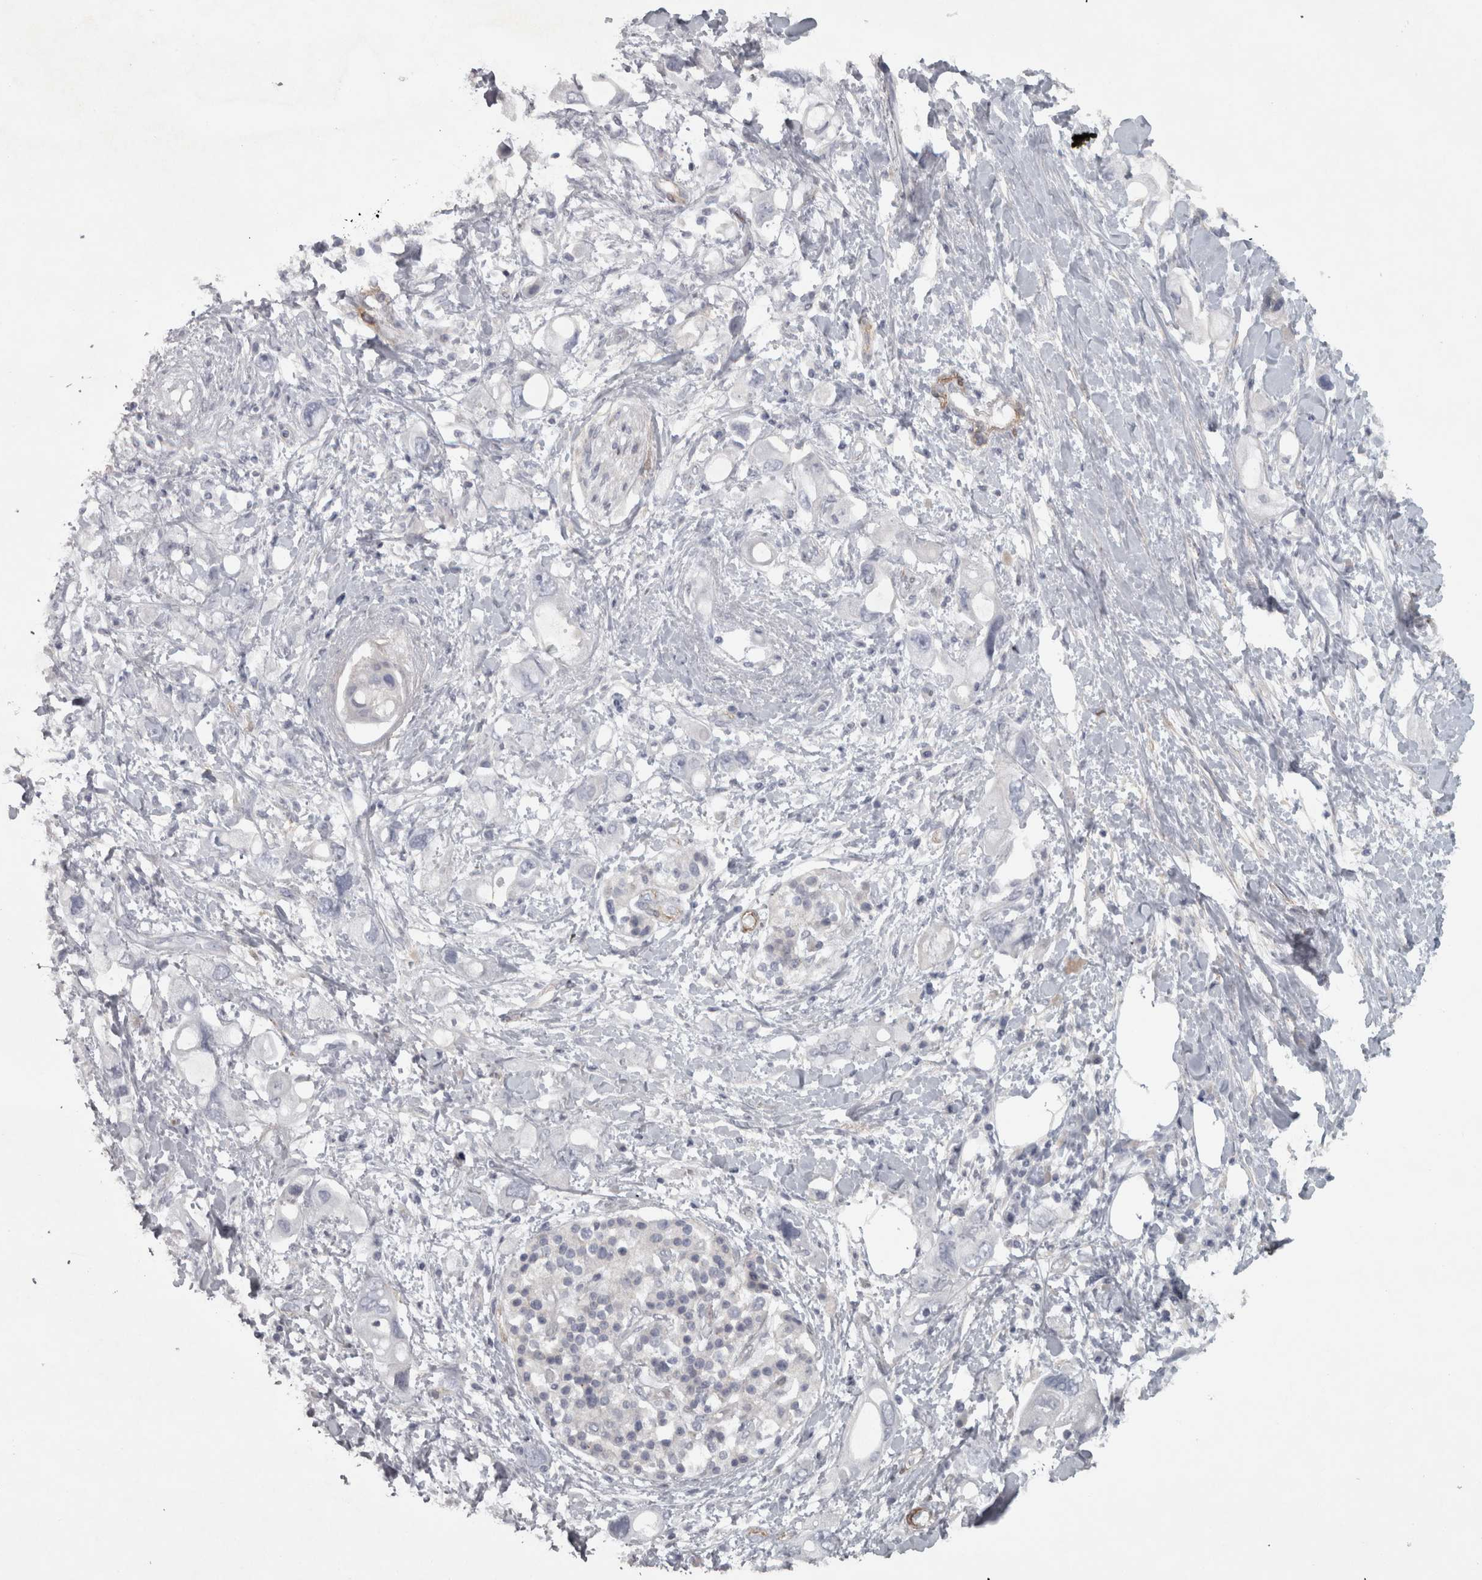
{"staining": {"intensity": "negative", "quantity": "none", "location": "none"}, "tissue": "pancreatic cancer", "cell_type": "Tumor cells", "image_type": "cancer", "snomed": [{"axis": "morphology", "description": "Adenocarcinoma, NOS"}, {"axis": "topography", "description": "Pancreas"}], "caption": "Tumor cells show no significant protein staining in adenocarcinoma (pancreatic).", "gene": "PPP1R12B", "patient": {"sex": "female", "age": 56}}